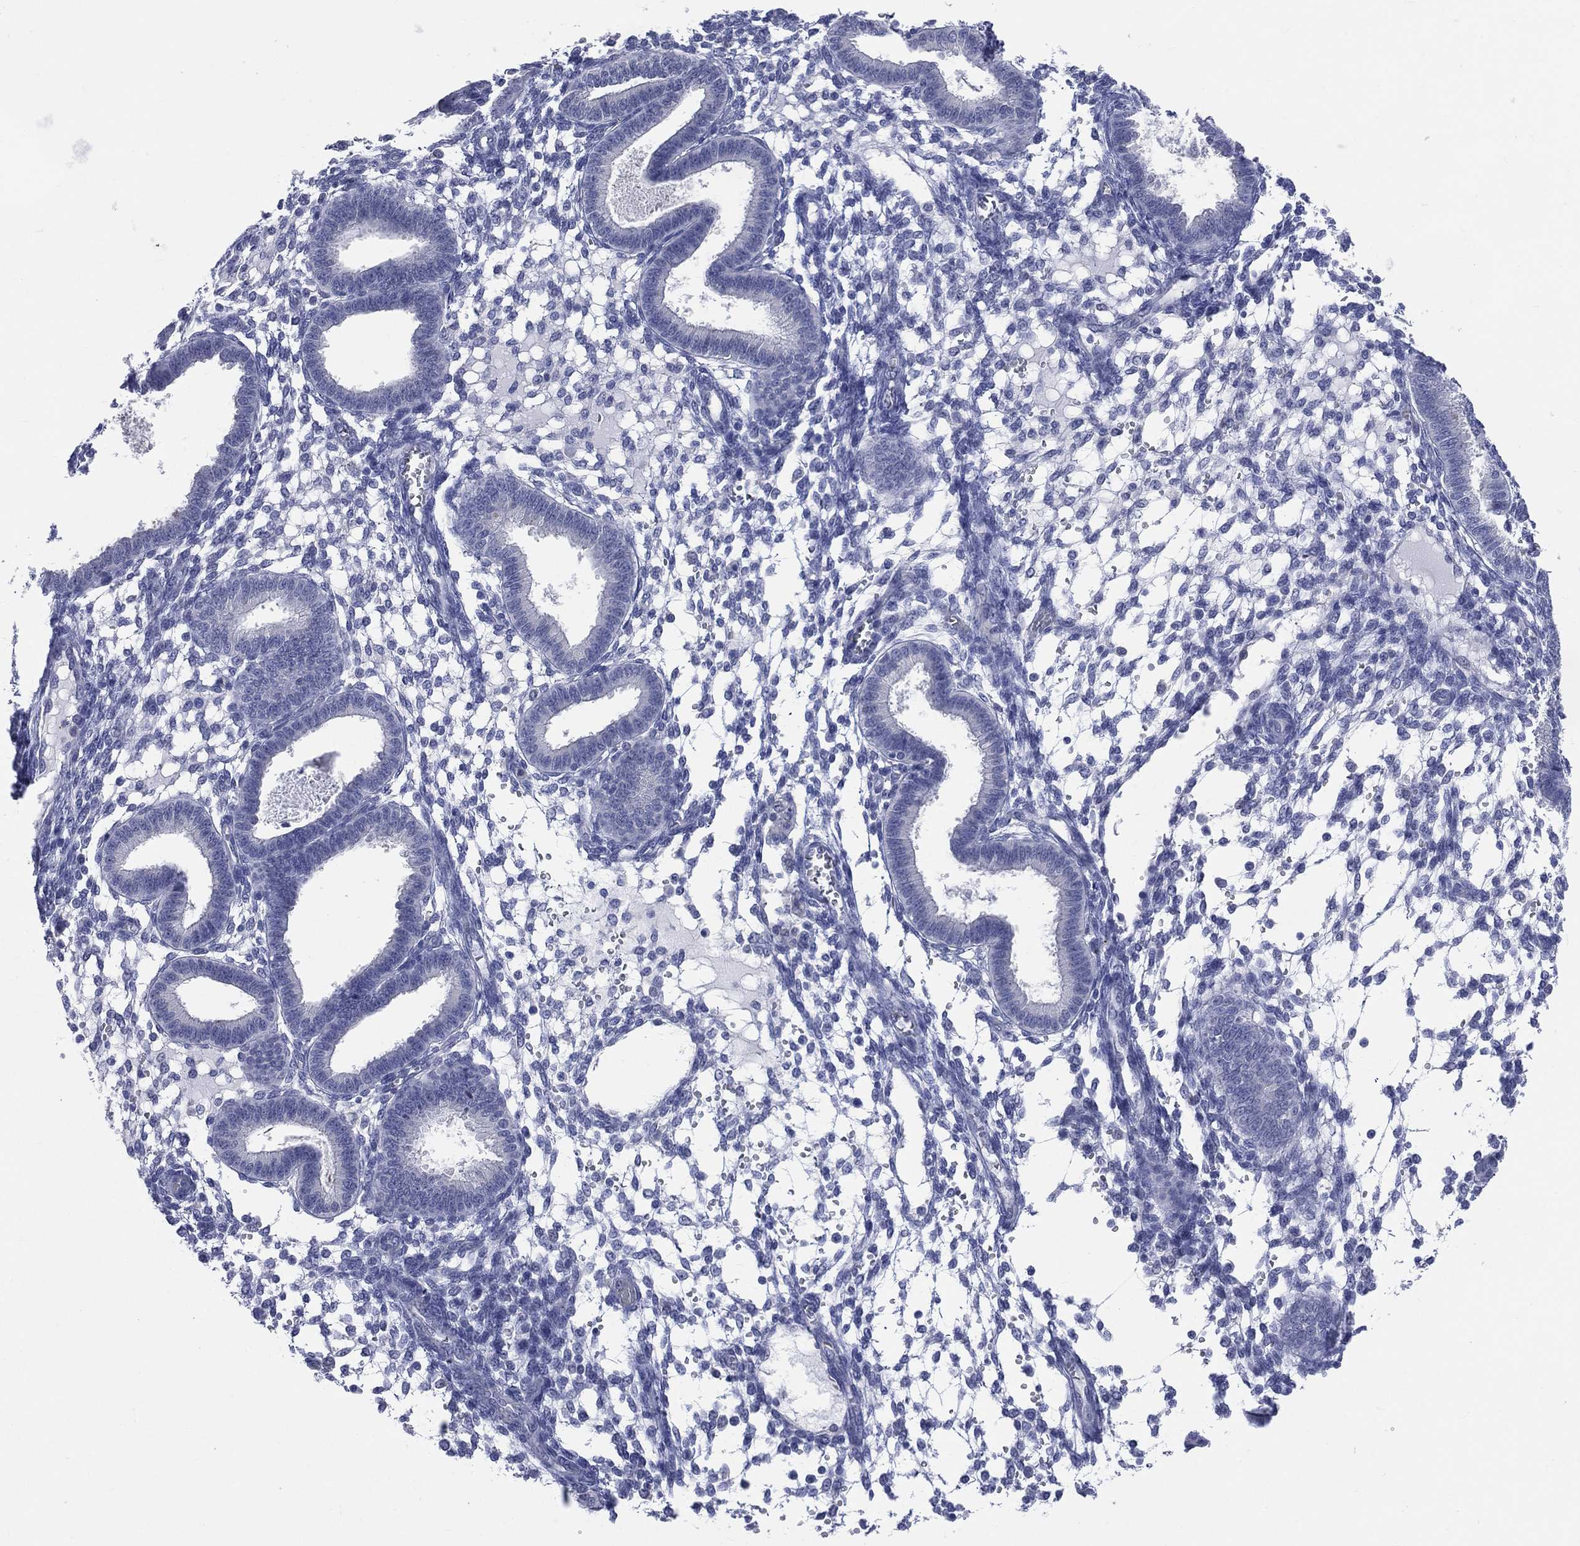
{"staining": {"intensity": "negative", "quantity": "none", "location": "none"}, "tissue": "endometrium", "cell_type": "Cells in endometrial stroma", "image_type": "normal", "snomed": [{"axis": "morphology", "description": "Normal tissue, NOS"}, {"axis": "topography", "description": "Endometrium"}], "caption": "This is an immunohistochemistry (IHC) micrograph of normal human endometrium. There is no positivity in cells in endometrial stroma.", "gene": "AKAP3", "patient": {"sex": "female", "age": 43}}